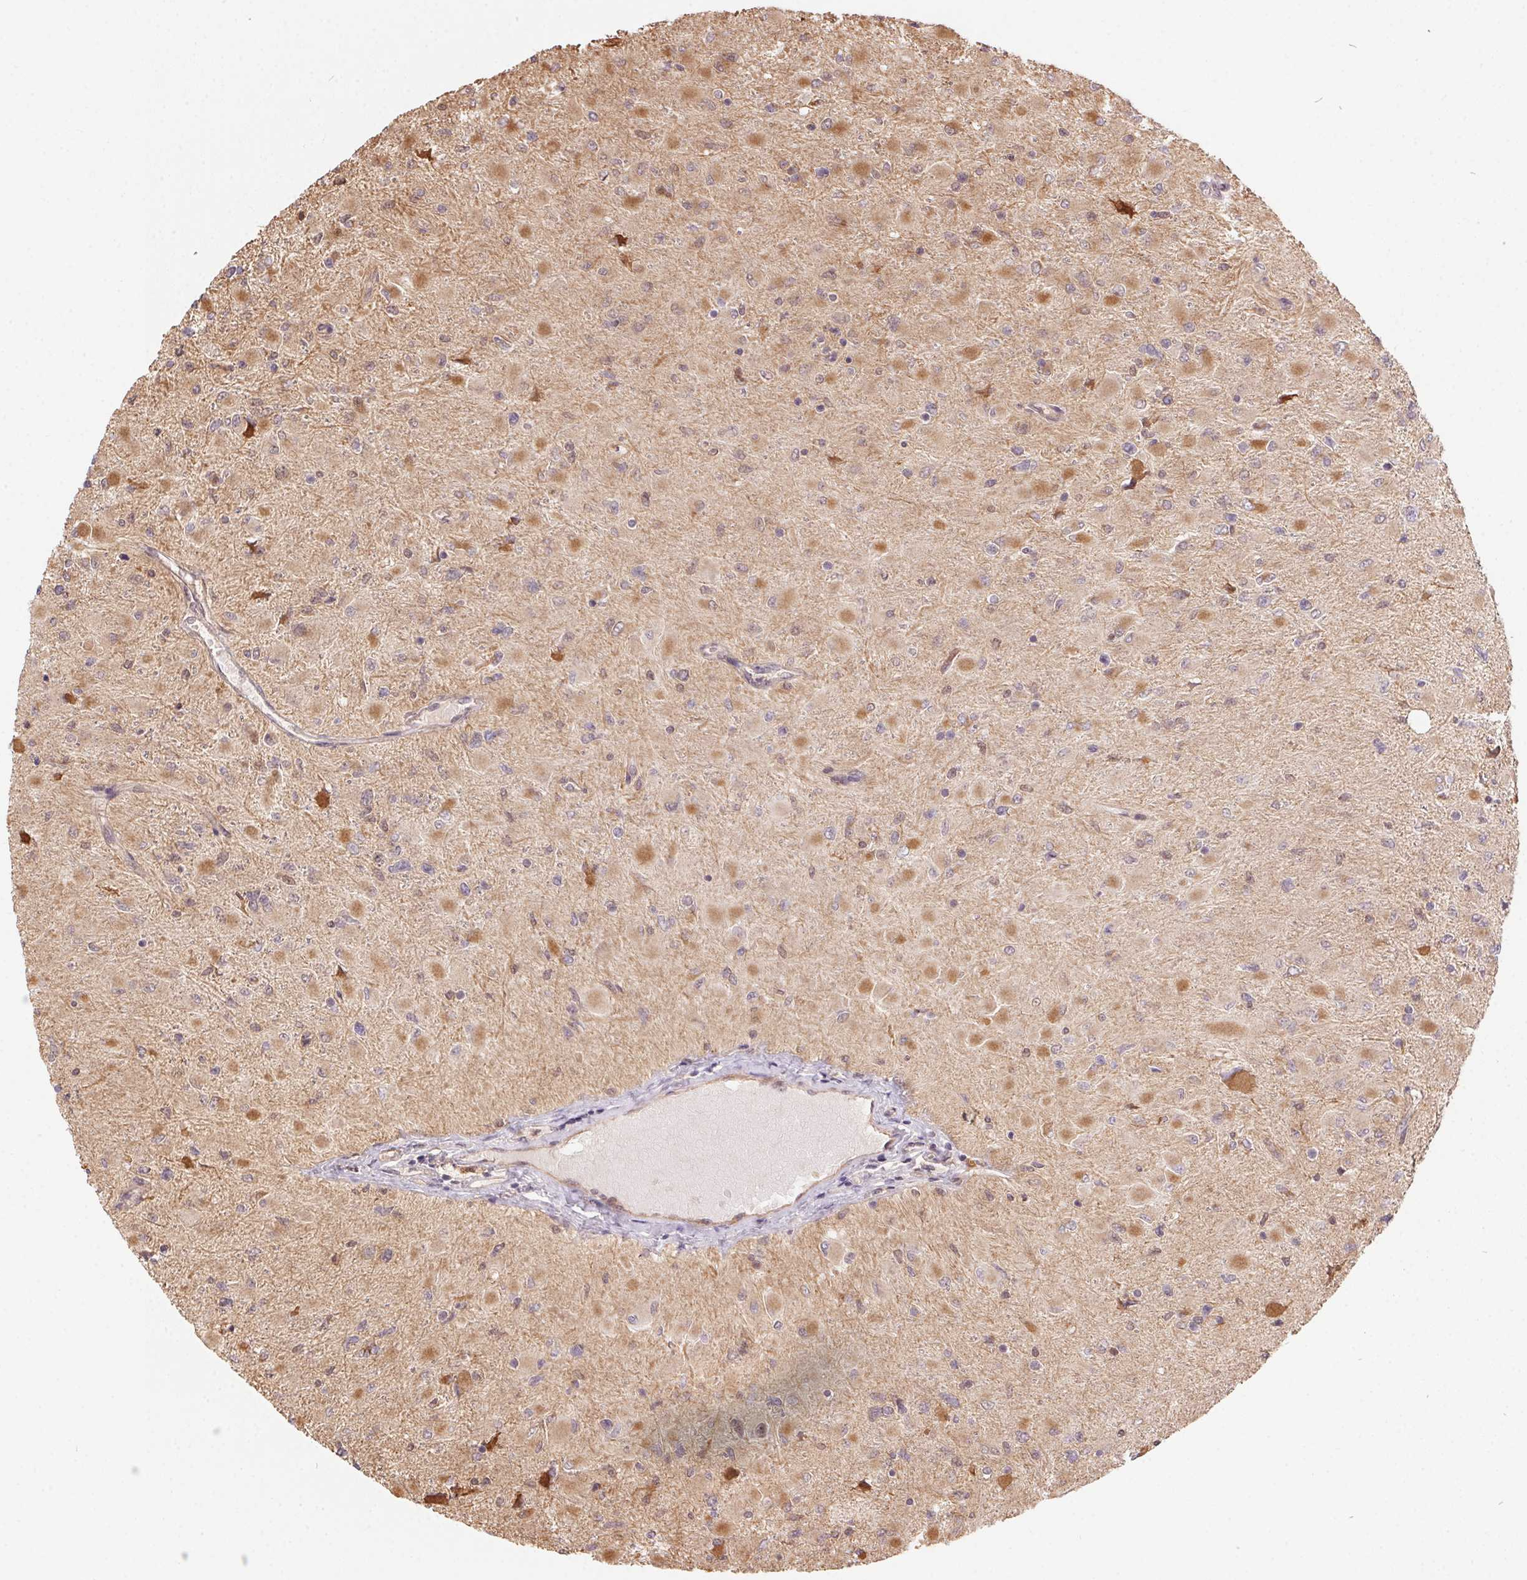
{"staining": {"intensity": "negative", "quantity": "none", "location": "none"}, "tissue": "glioma", "cell_type": "Tumor cells", "image_type": "cancer", "snomed": [{"axis": "morphology", "description": "Glioma, malignant, High grade"}, {"axis": "topography", "description": "Cerebral cortex"}], "caption": "This is an immunohistochemistry (IHC) micrograph of malignant glioma (high-grade). There is no positivity in tumor cells.", "gene": "NUDT16", "patient": {"sex": "female", "age": 36}}